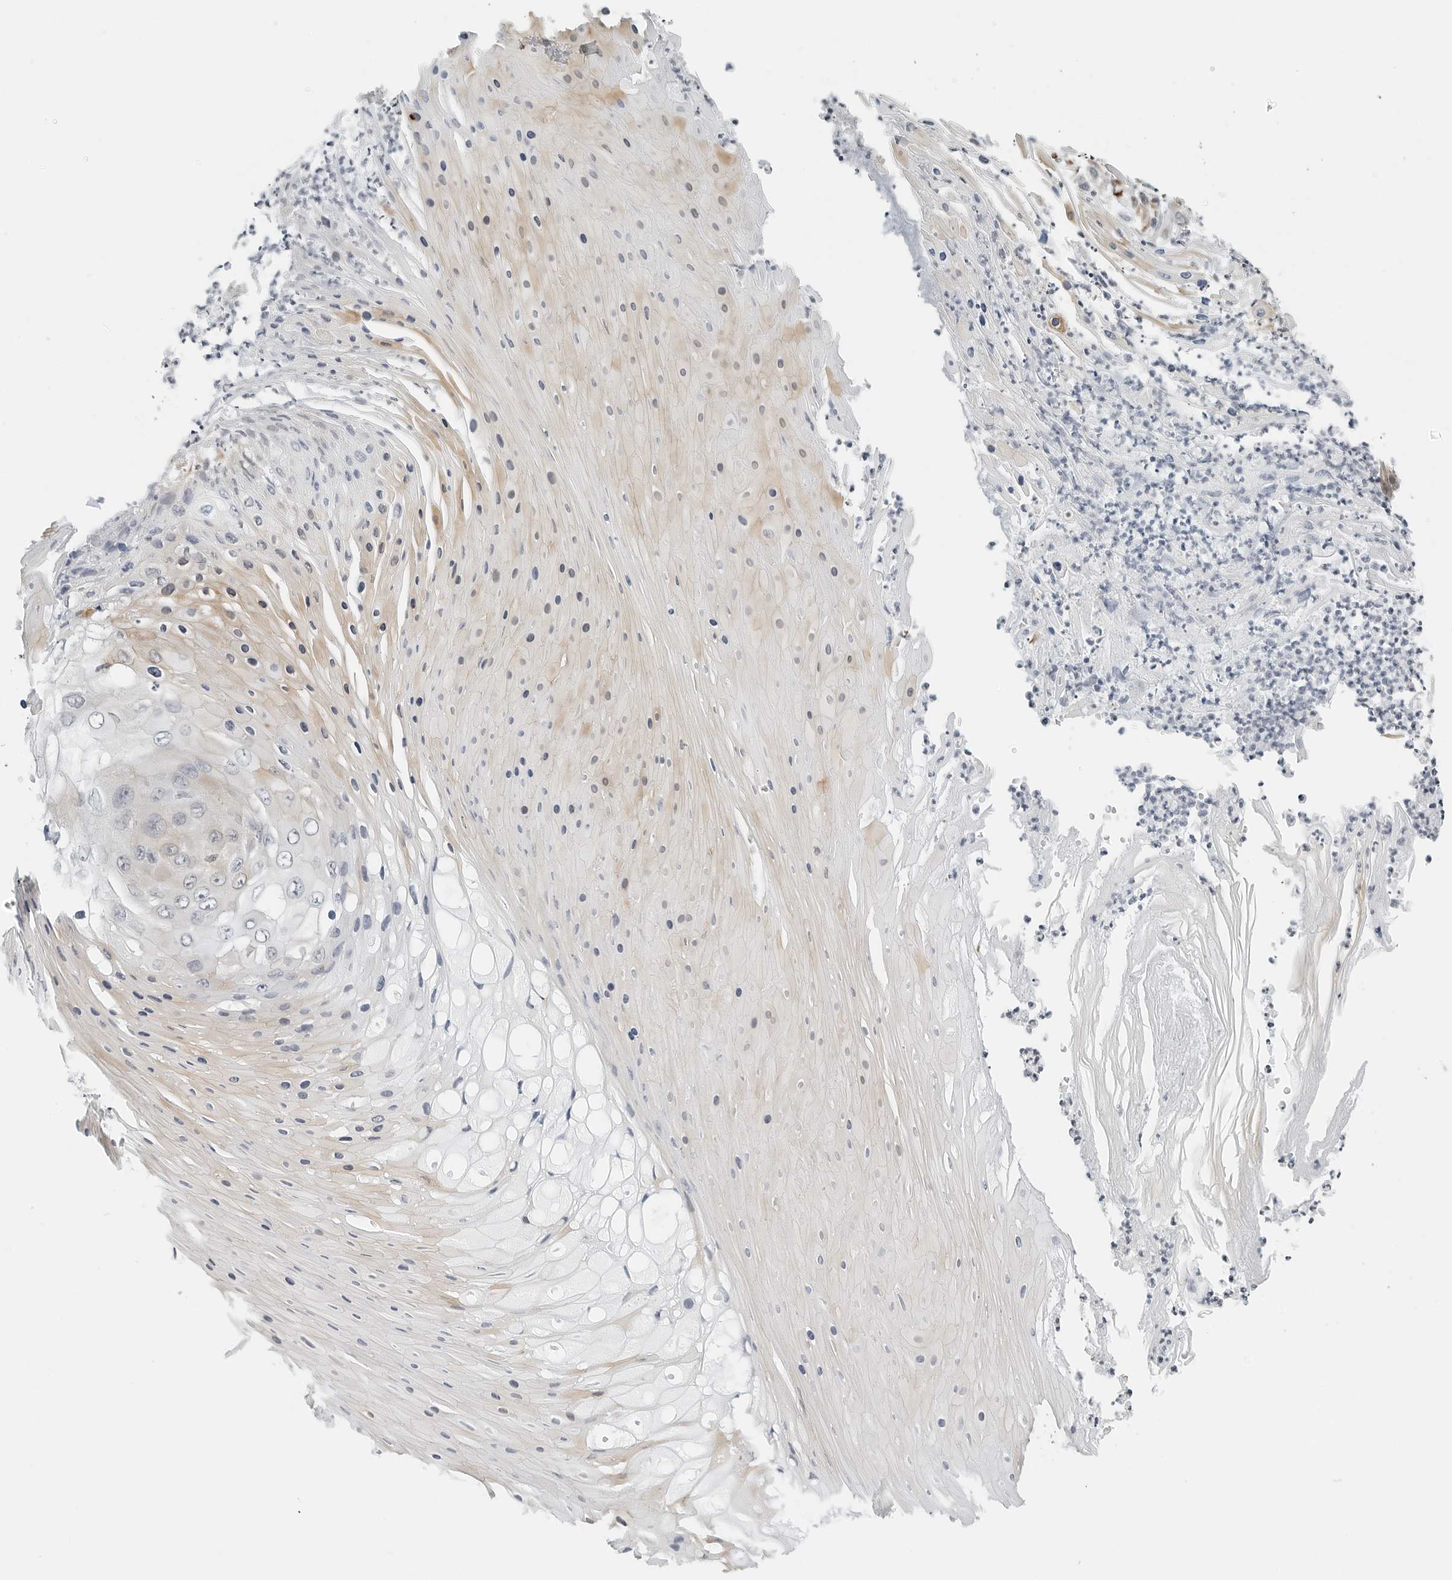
{"staining": {"intensity": "moderate", "quantity": "<25%", "location": "cytoplasmic/membranous"}, "tissue": "skin cancer", "cell_type": "Tumor cells", "image_type": "cancer", "snomed": [{"axis": "morphology", "description": "Squamous cell carcinoma, NOS"}, {"axis": "topography", "description": "Skin"}], "caption": "This is a histology image of immunohistochemistry (IHC) staining of squamous cell carcinoma (skin), which shows moderate positivity in the cytoplasmic/membranous of tumor cells.", "gene": "P4HA2", "patient": {"sex": "female", "age": 88}}